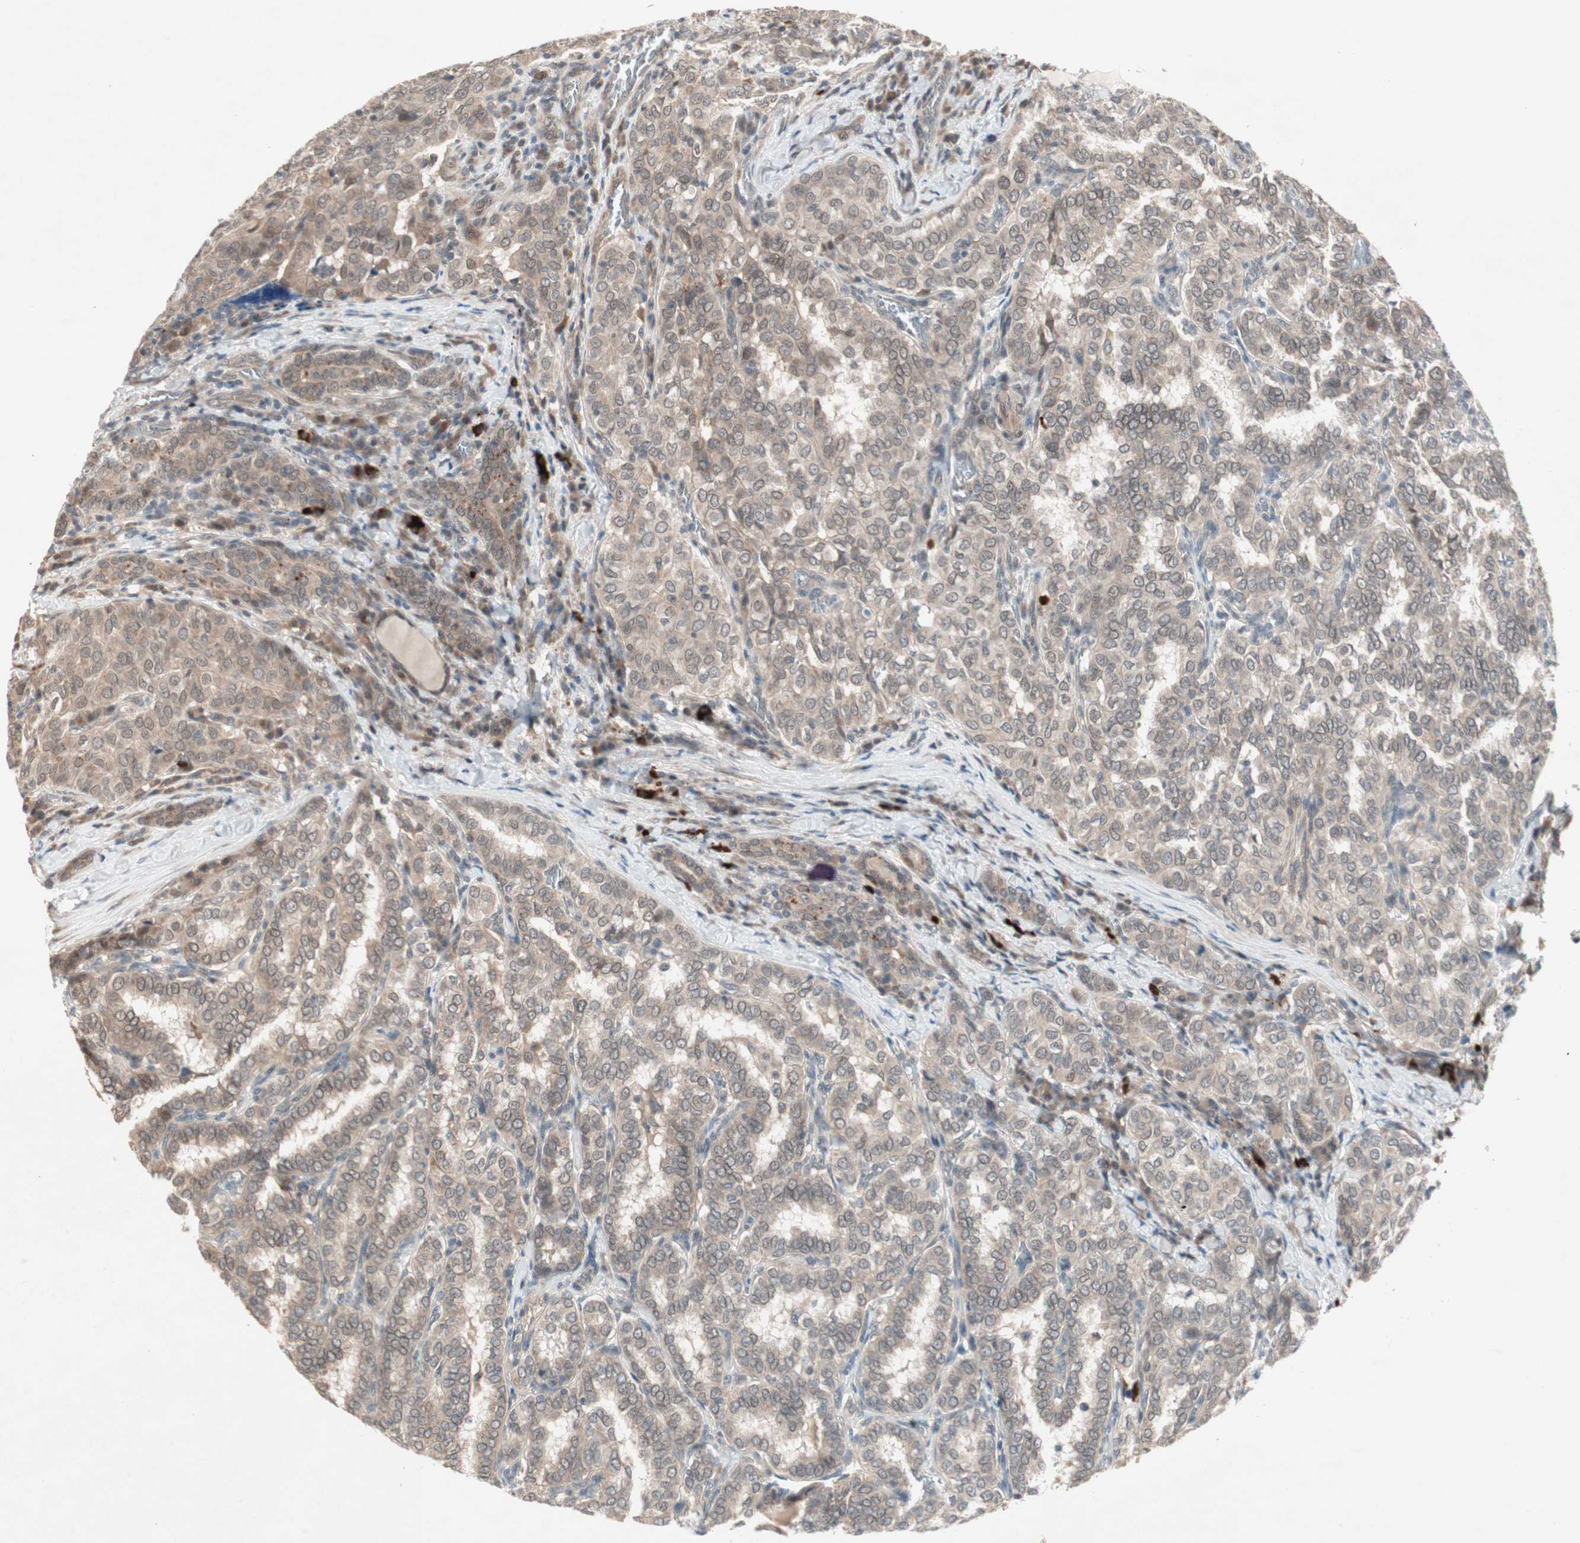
{"staining": {"intensity": "weak", "quantity": ">75%", "location": "cytoplasmic/membranous,nuclear"}, "tissue": "thyroid cancer", "cell_type": "Tumor cells", "image_type": "cancer", "snomed": [{"axis": "morphology", "description": "Papillary adenocarcinoma, NOS"}, {"axis": "topography", "description": "Thyroid gland"}], "caption": "About >75% of tumor cells in thyroid papillary adenocarcinoma show weak cytoplasmic/membranous and nuclear protein positivity as visualized by brown immunohistochemical staining.", "gene": "PGBD1", "patient": {"sex": "female", "age": 30}}